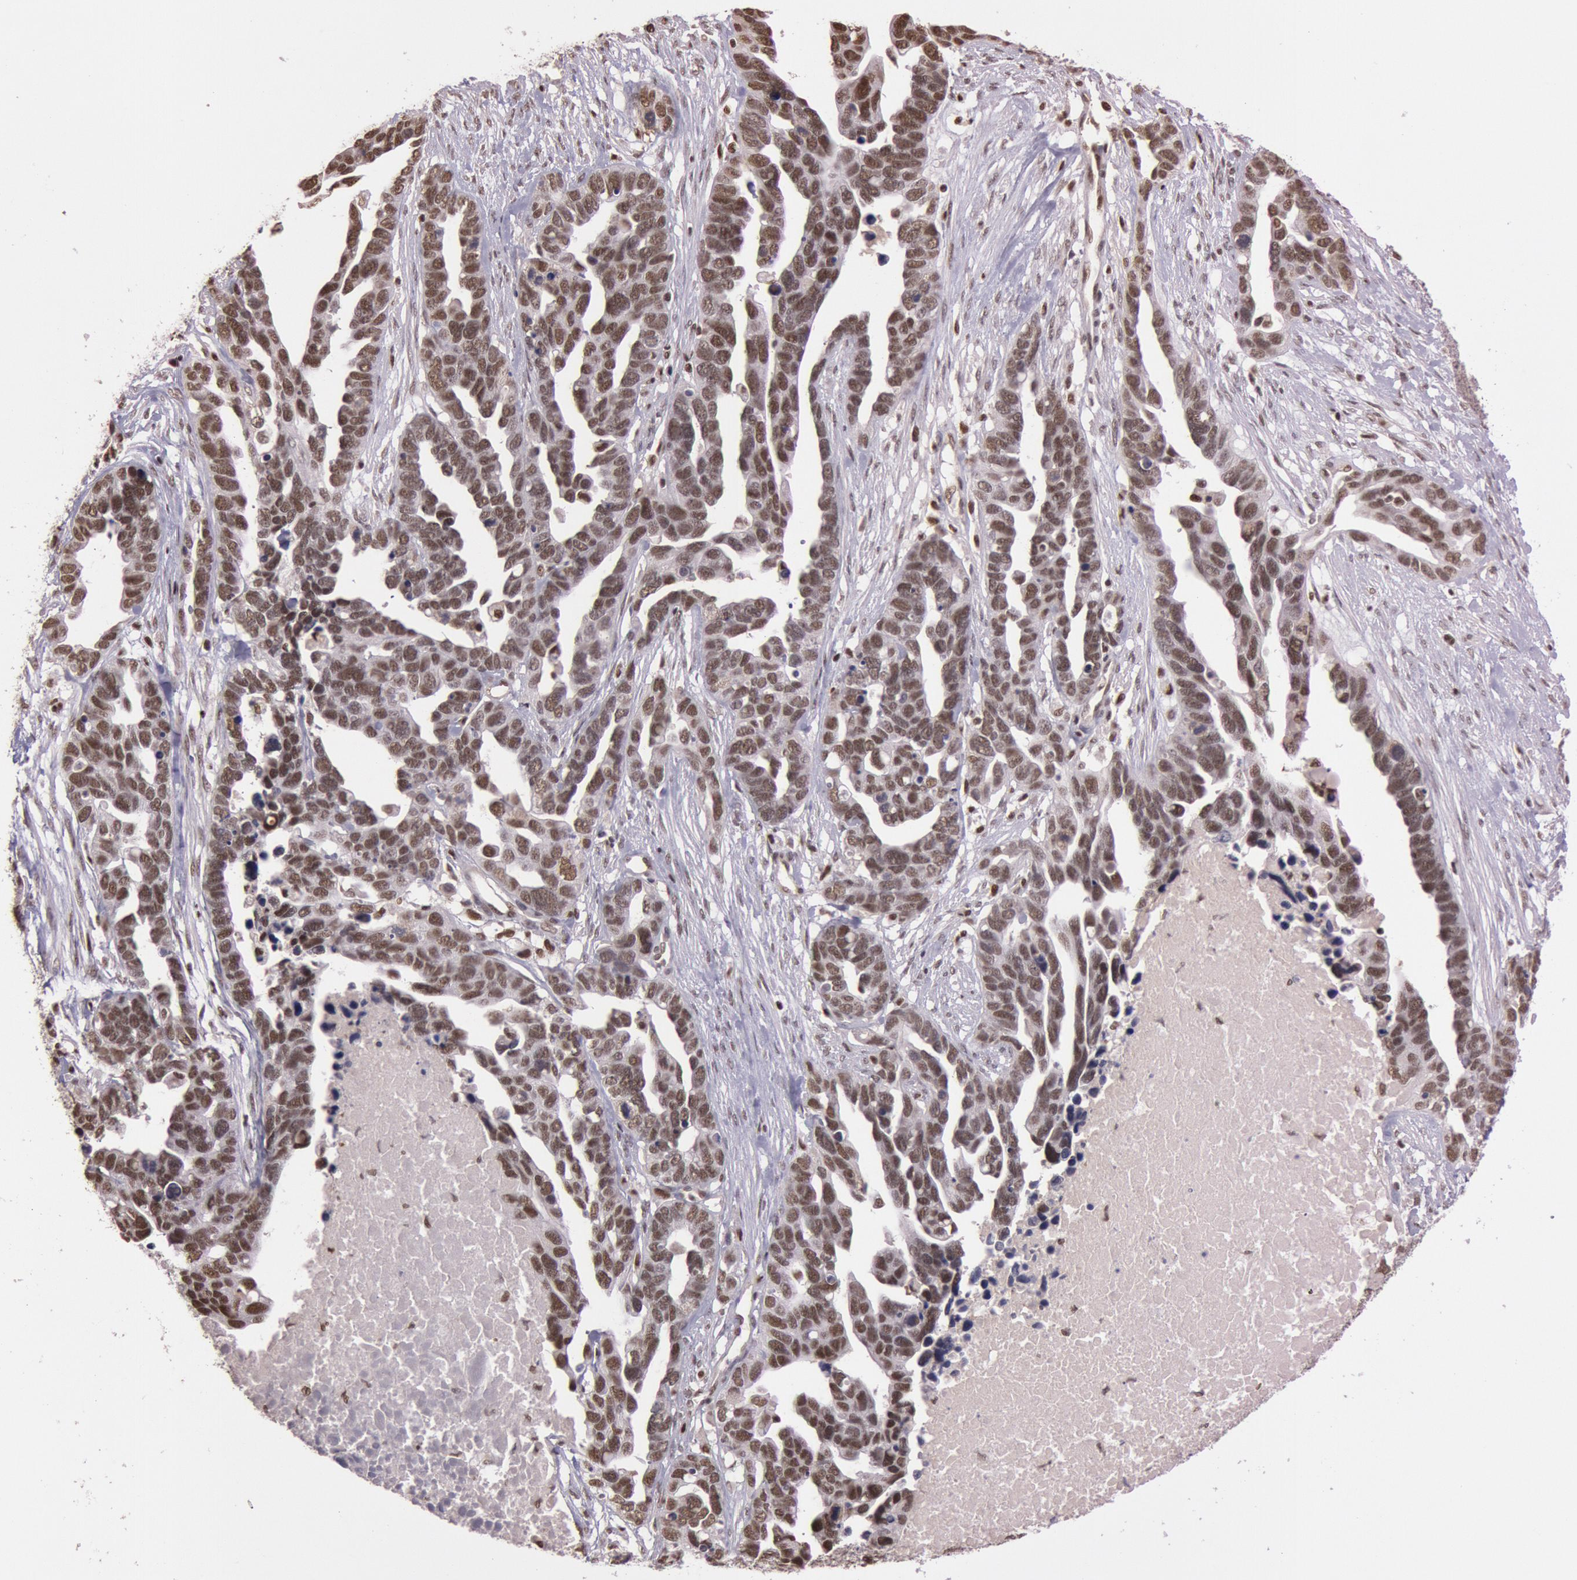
{"staining": {"intensity": "moderate", "quantity": ">75%", "location": "nuclear"}, "tissue": "ovarian cancer", "cell_type": "Tumor cells", "image_type": "cancer", "snomed": [{"axis": "morphology", "description": "Cystadenocarcinoma, serous, NOS"}, {"axis": "topography", "description": "Ovary"}], "caption": "Immunohistochemical staining of ovarian cancer (serous cystadenocarcinoma) demonstrates medium levels of moderate nuclear protein positivity in approximately >75% of tumor cells. The staining is performed using DAB (3,3'-diaminobenzidine) brown chromogen to label protein expression. The nuclei are counter-stained blue using hematoxylin.", "gene": "TASL", "patient": {"sex": "female", "age": 54}}